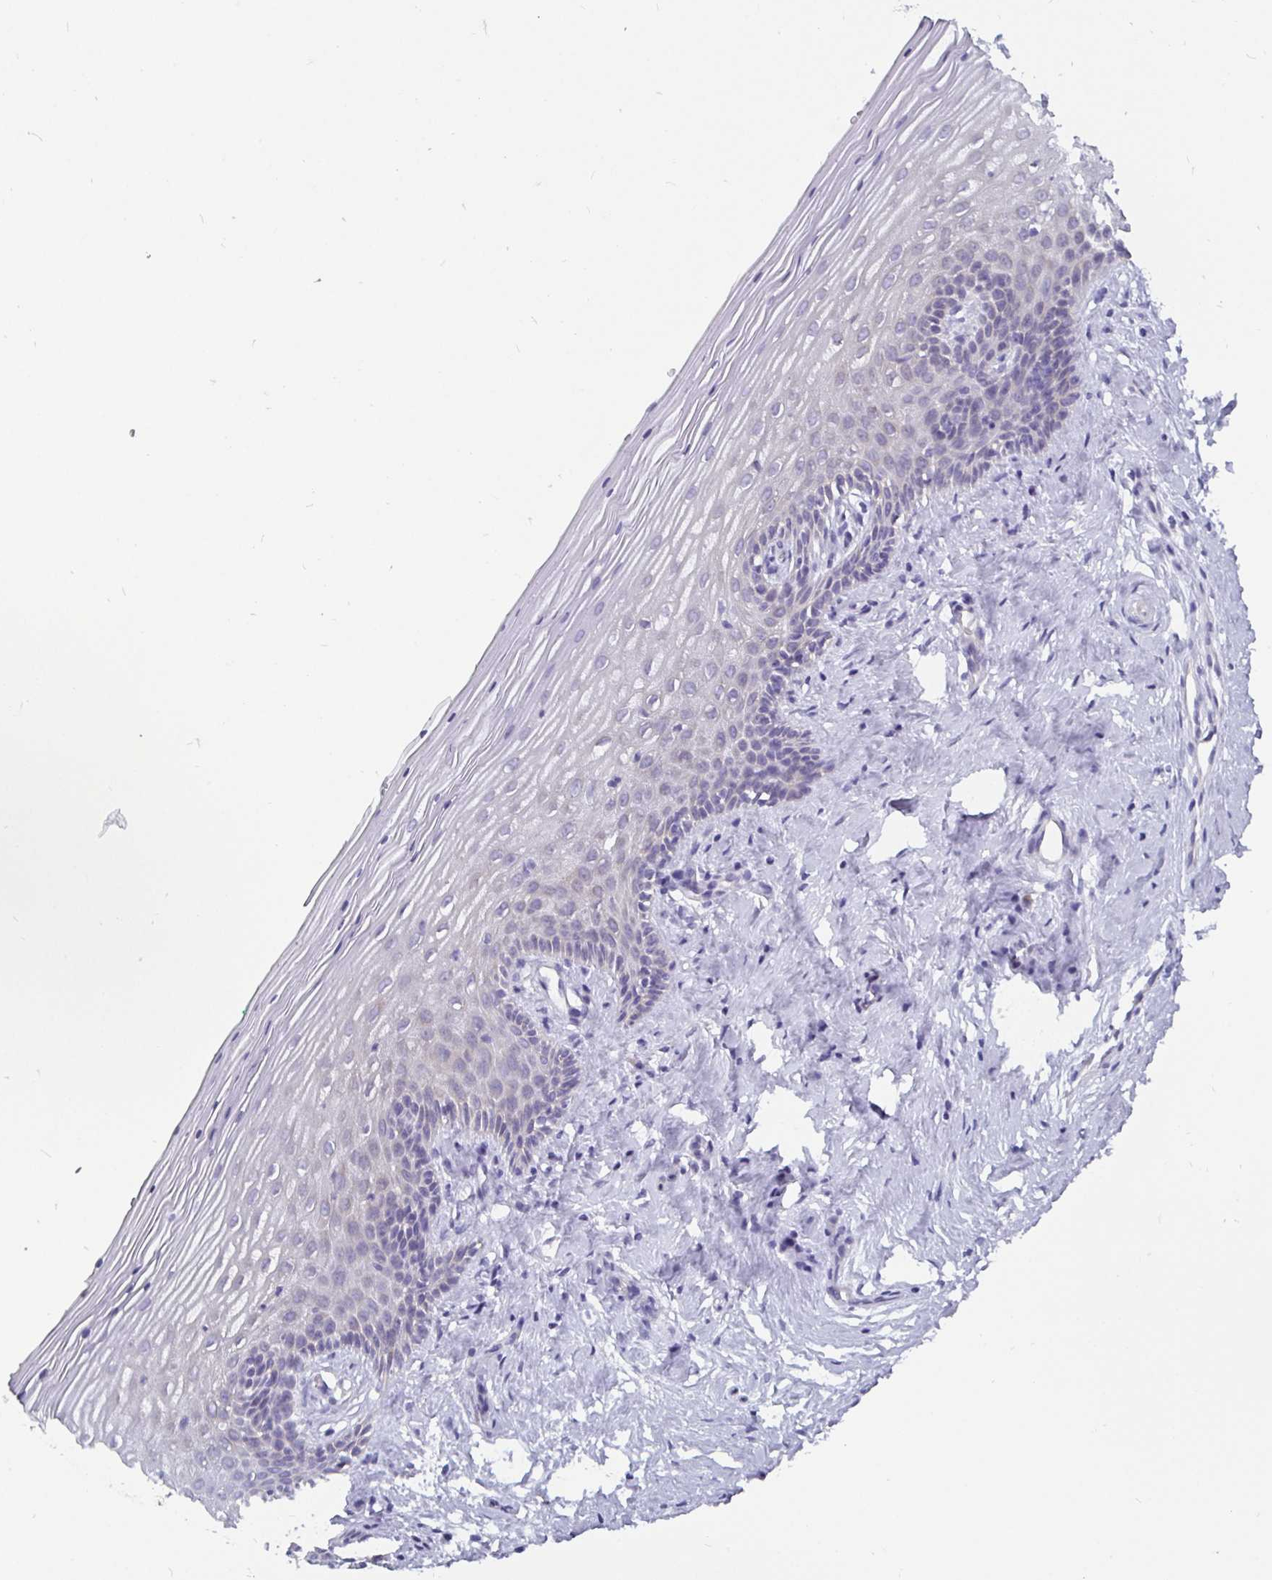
{"staining": {"intensity": "negative", "quantity": "none", "location": "none"}, "tissue": "vagina", "cell_type": "Squamous epithelial cells", "image_type": "normal", "snomed": [{"axis": "morphology", "description": "Normal tissue, NOS"}, {"axis": "topography", "description": "Vagina"}], "caption": "Squamous epithelial cells are negative for brown protein staining in unremarkable vagina. (DAB immunohistochemistry (IHC) with hematoxylin counter stain).", "gene": "ADAMTS6", "patient": {"sex": "female", "age": 45}}